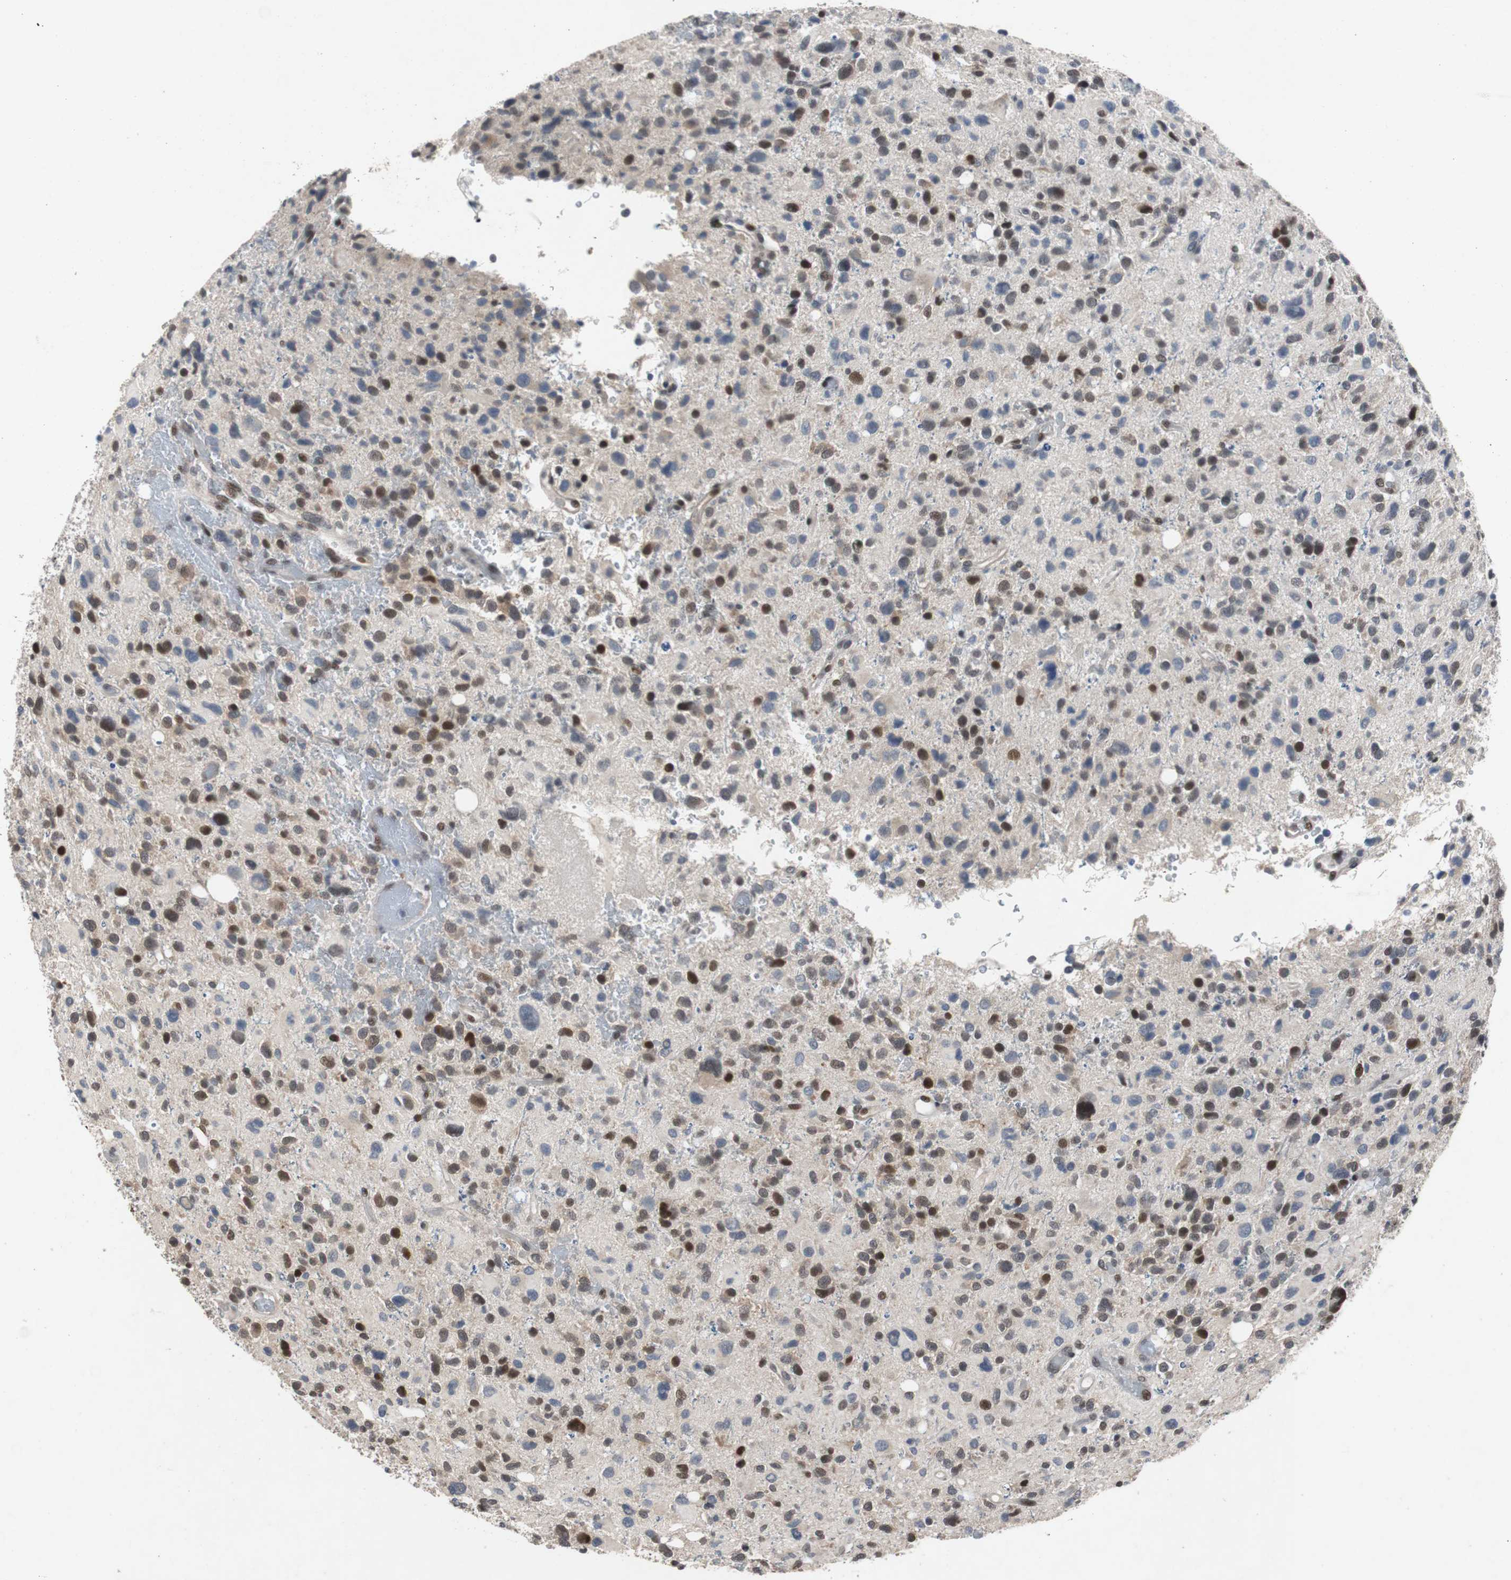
{"staining": {"intensity": "moderate", "quantity": "25%-75%", "location": "cytoplasmic/membranous"}, "tissue": "glioma", "cell_type": "Tumor cells", "image_type": "cancer", "snomed": [{"axis": "morphology", "description": "Glioma, malignant, High grade"}, {"axis": "topography", "description": "Brain"}], "caption": "Human malignant glioma (high-grade) stained with a protein marker demonstrates moderate staining in tumor cells.", "gene": "TP63", "patient": {"sex": "male", "age": 48}}